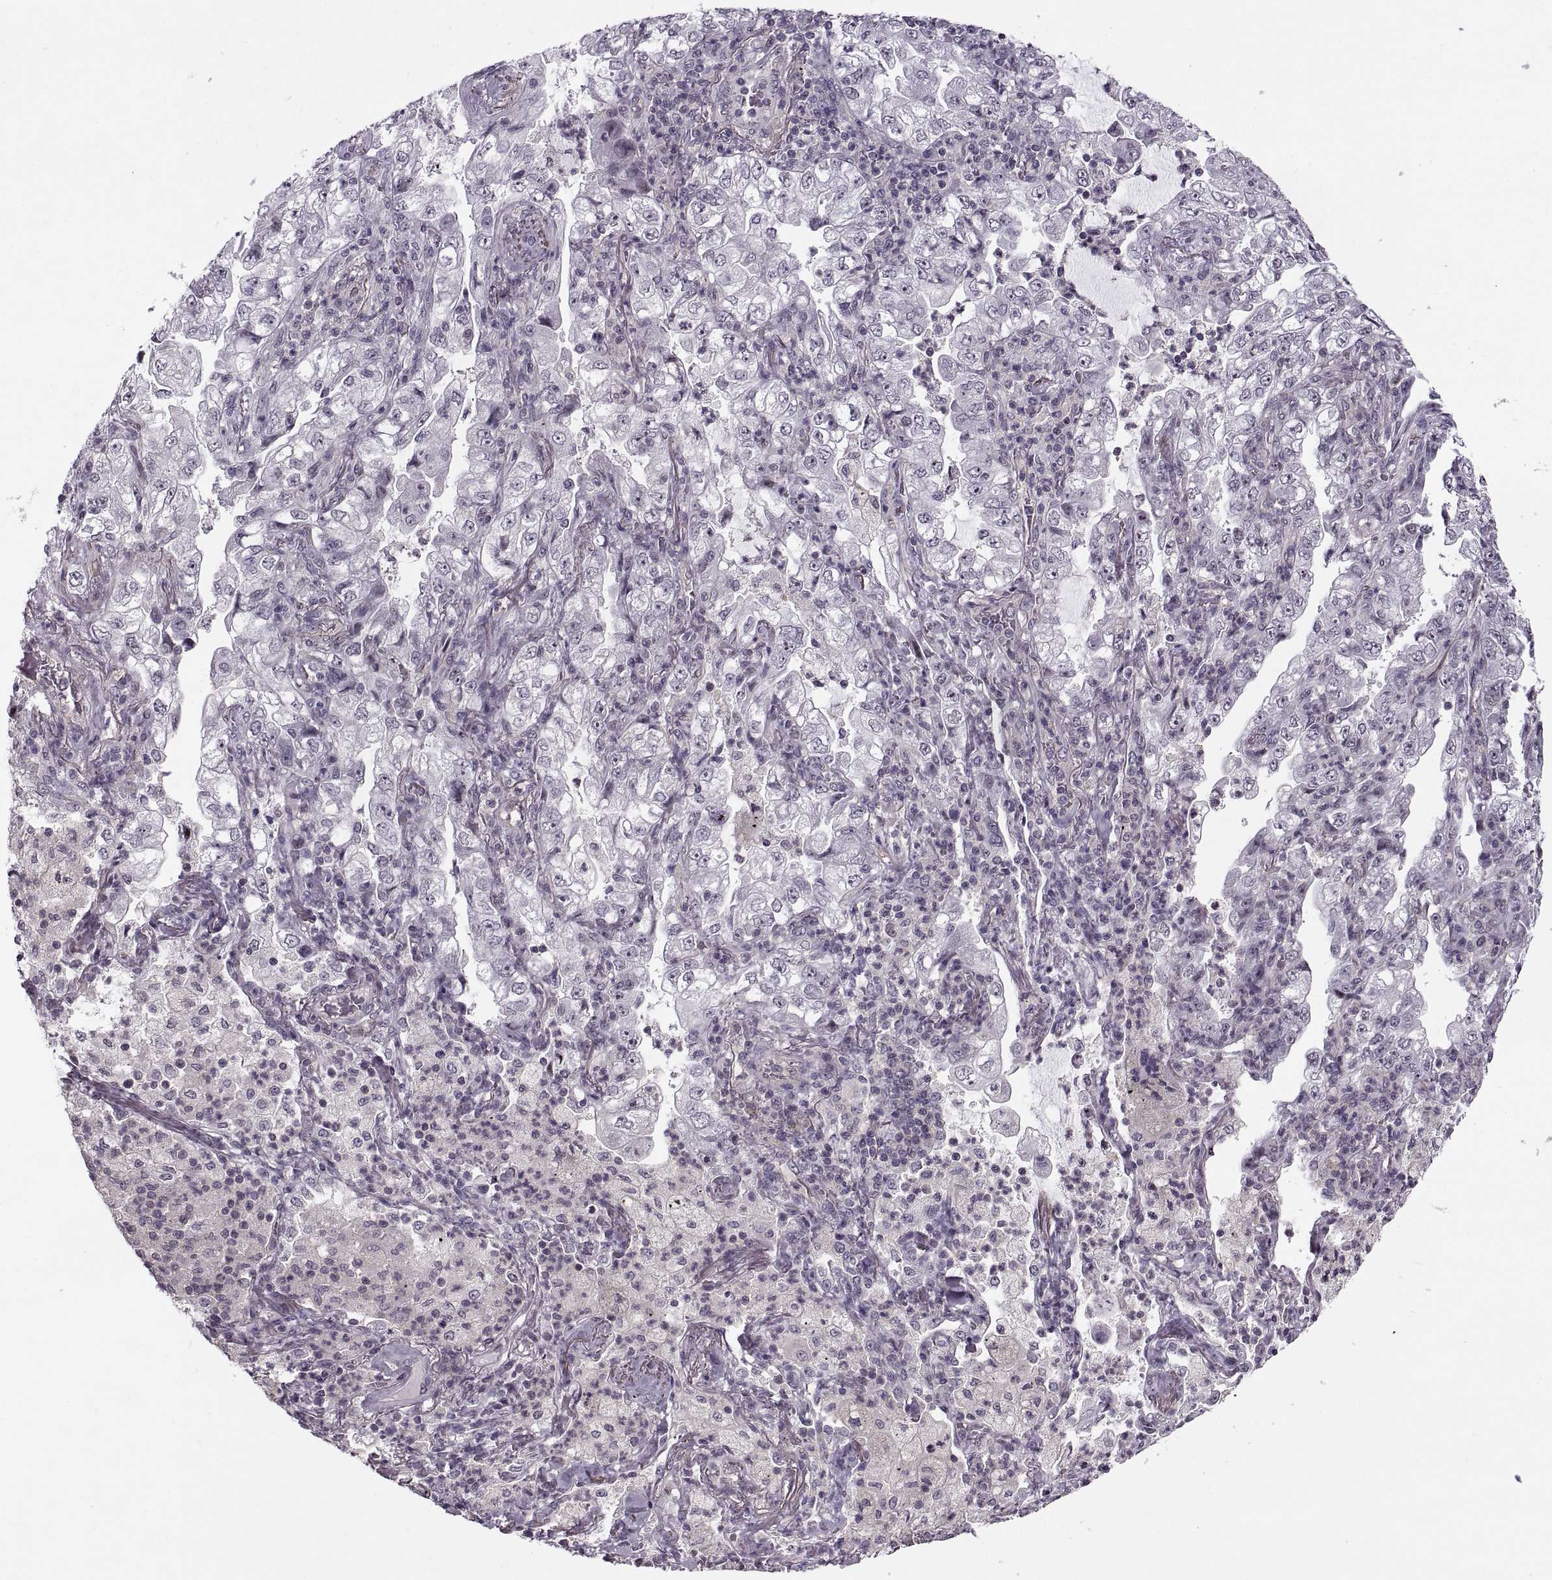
{"staining": {"intensity": "negative", "quantity": "none", "location": "none"}, "tissue": "lung cancer", "cell_type": "Tumor cells", "image_type": "cancer", "snomed": [{"axis": "morphology", "description": "Adenocarcinoma, NOS"}, {"axis": "topography", "description": "Lung"}], "caption": "IHC of human lung adenocarcinoma reveals no expression in tumor cells. (DAB (3,3'-diaminobenzidine) IHC, high magnification).", "gene": "LUZP2", "patient": {"sex": "female", "age": 73}}